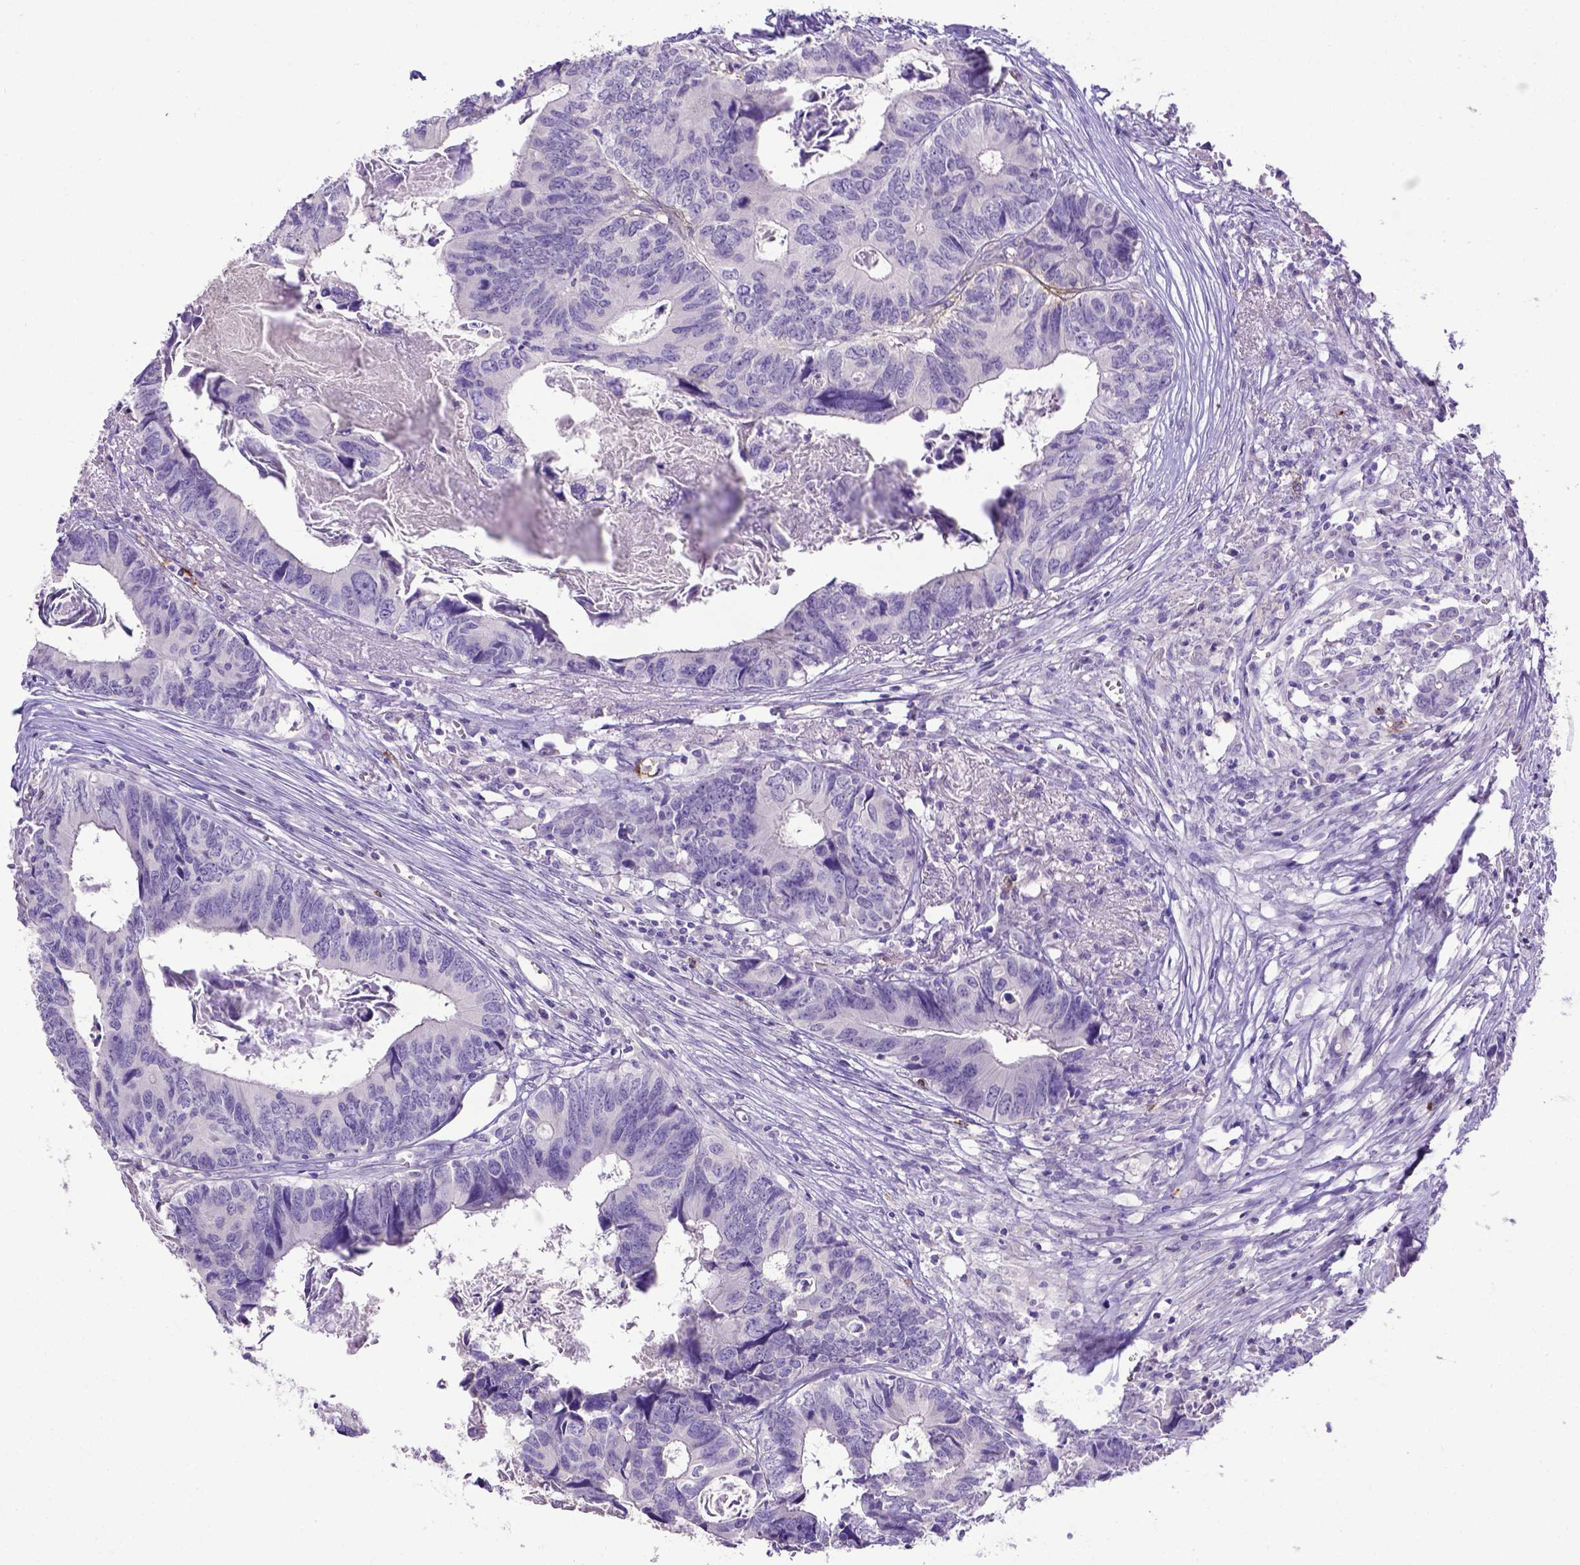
{"staining": {"intensity": "negative", "quantity": "none", "location": "none"}, "tissue": "colorectal cancer", "cell_type": "Tumor cells", "image_type": "cancer", "snomed": [{"axis": "morphology", "description": "Adenocarcinoma, NOS"}, {"axis": "topography", "description": "Colon"}], "caption": "DAB (3,3'-diaminobenzidine) immunohistochemical staining of human adenocarcinoma (colorectal) demonstrates no significant expression in tumor cells. (DAB (3,3'-diaminobenzidine) immunohistochemistry (IHC) visualized using brightfield microscopy, high magnification).", "gene": "B3GAT1", "patient": {"sex": "female", "age": 82}}